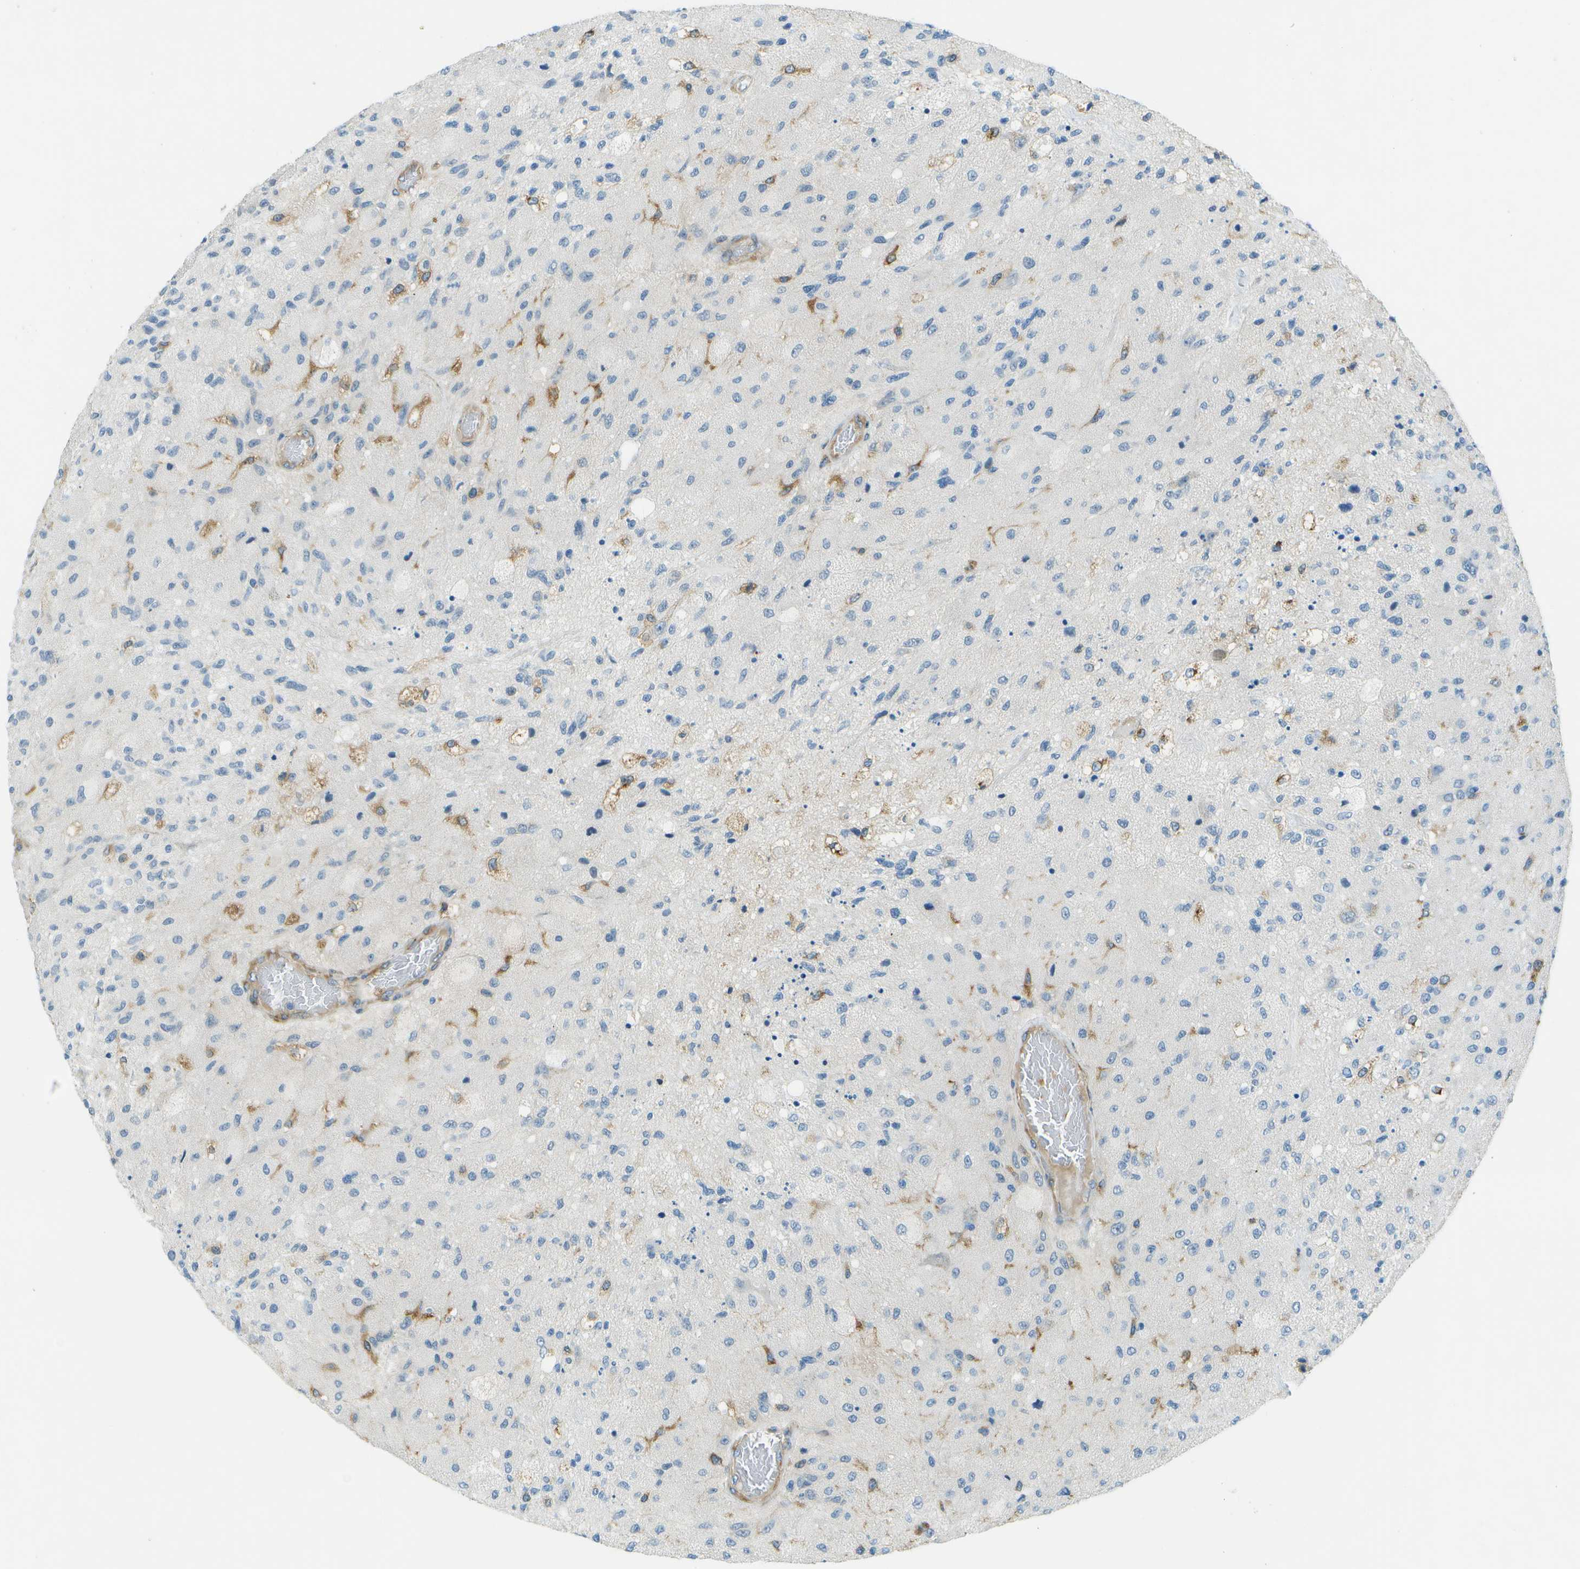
{"staining": {"intensity": "negative", "quantity": "none", "location": "none"}, "tissue": "glioma", "cell_type": "Tumor cells", "image_type": "cancer", "snomed": [{"axis": "morphology", "description": "Normal tissue, NOS"}, {"axis": "morphology", "description": "Glioma, malignant, High grade"}, {"axis": "topography", "description": "Cerebral cortex"}], "caption": "An image of glioma stained for a protein reveals no brown staining in tumor cells.", "gene": "TMTC1", "patient": {"sex": "male", "age": 77}}